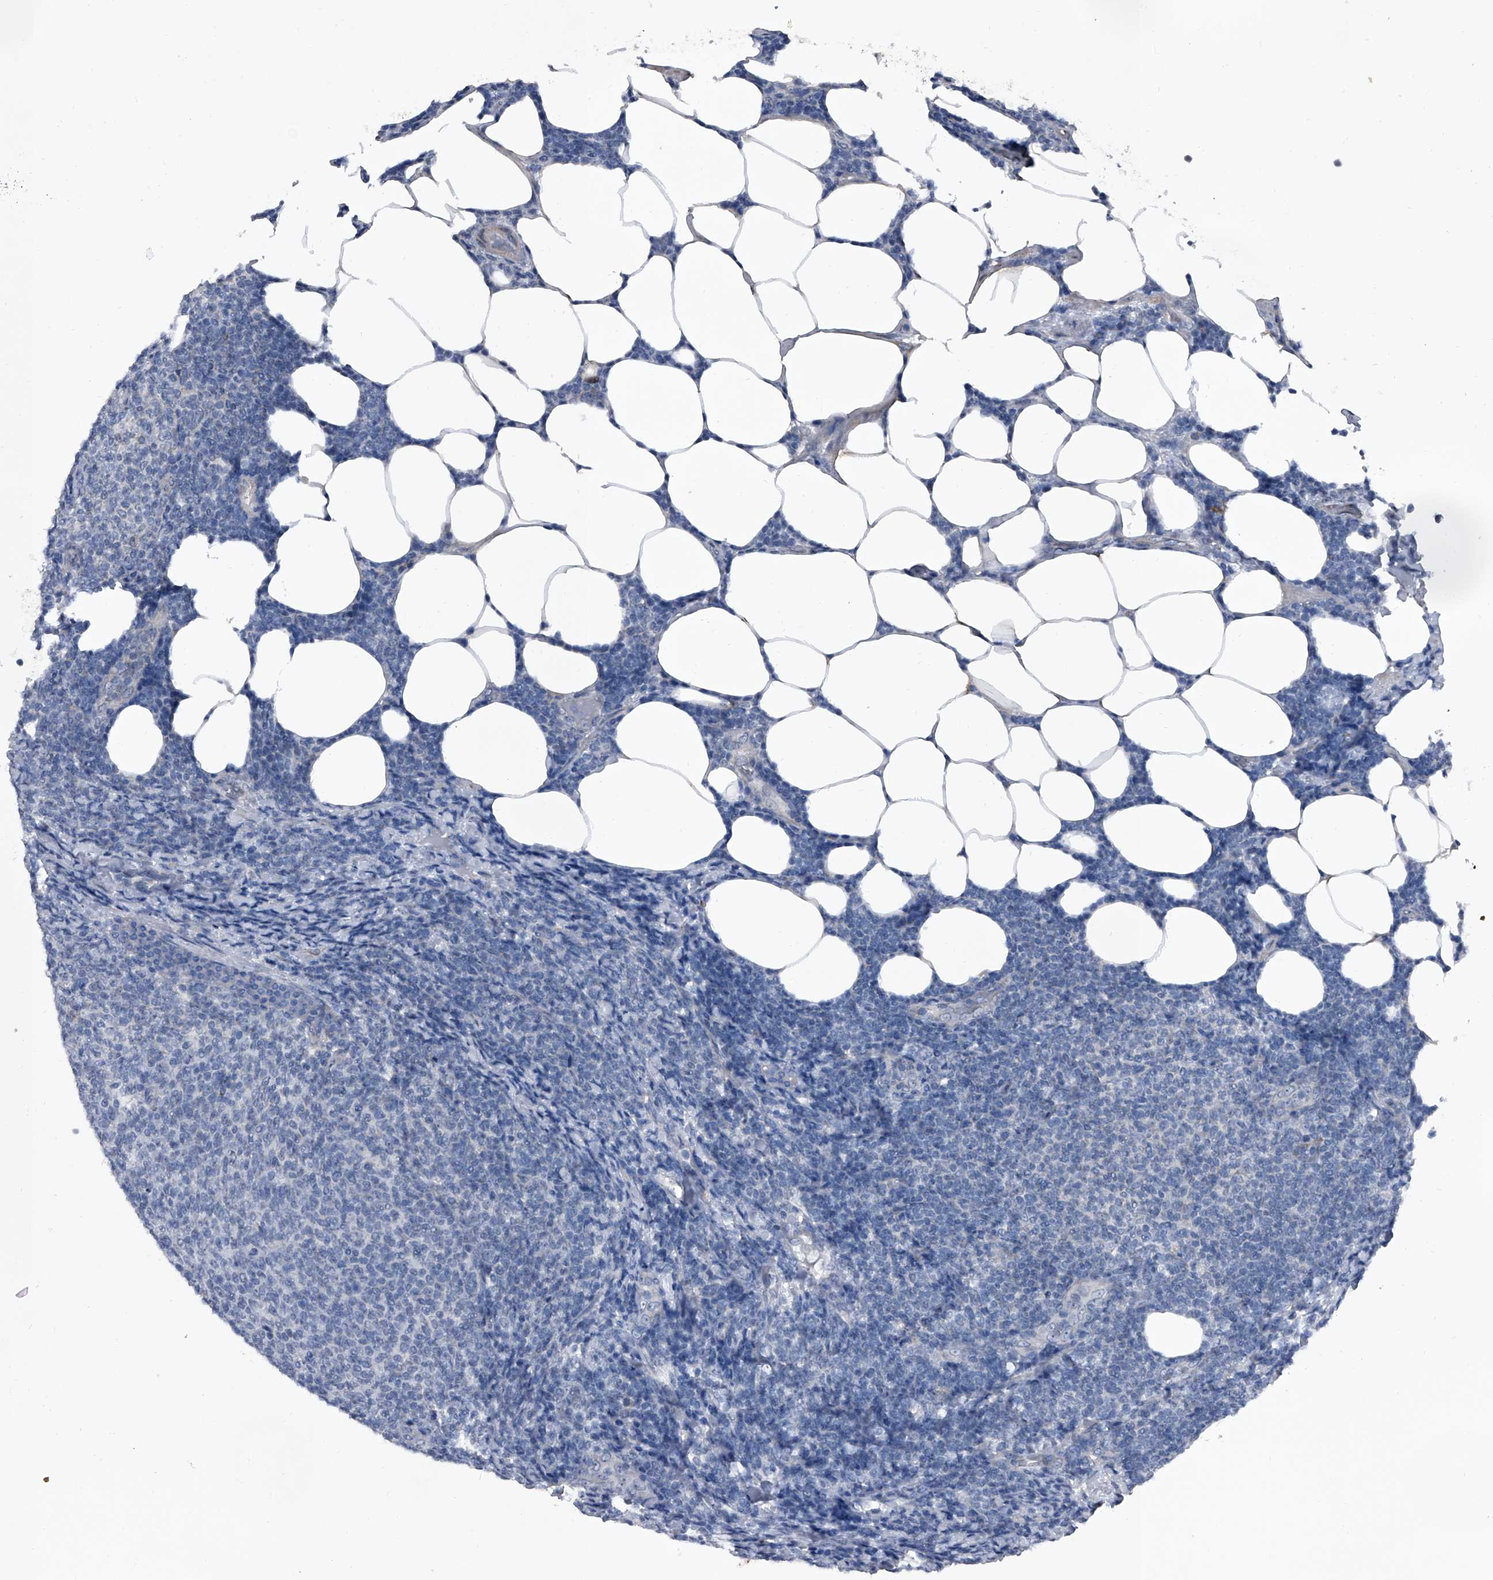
{"staining": {"intensity": "negative", "quantity": "none", "location": "none"}, "tissue": "lymphoma", "cell_type": "Tumor cells", "image_type": "cancer", "snomed": [{"axis": "morphology", "description": "Malignant lymphoma, non-Hodgkin's type, Low grade"}, {"axis": "topography", "description": "Lymph node"}], "caption": "Tumor cells are negative for protein expression in human lymphoma.", "gene": "CEP85L", "patient": {"sex": "male", "age": 66}}